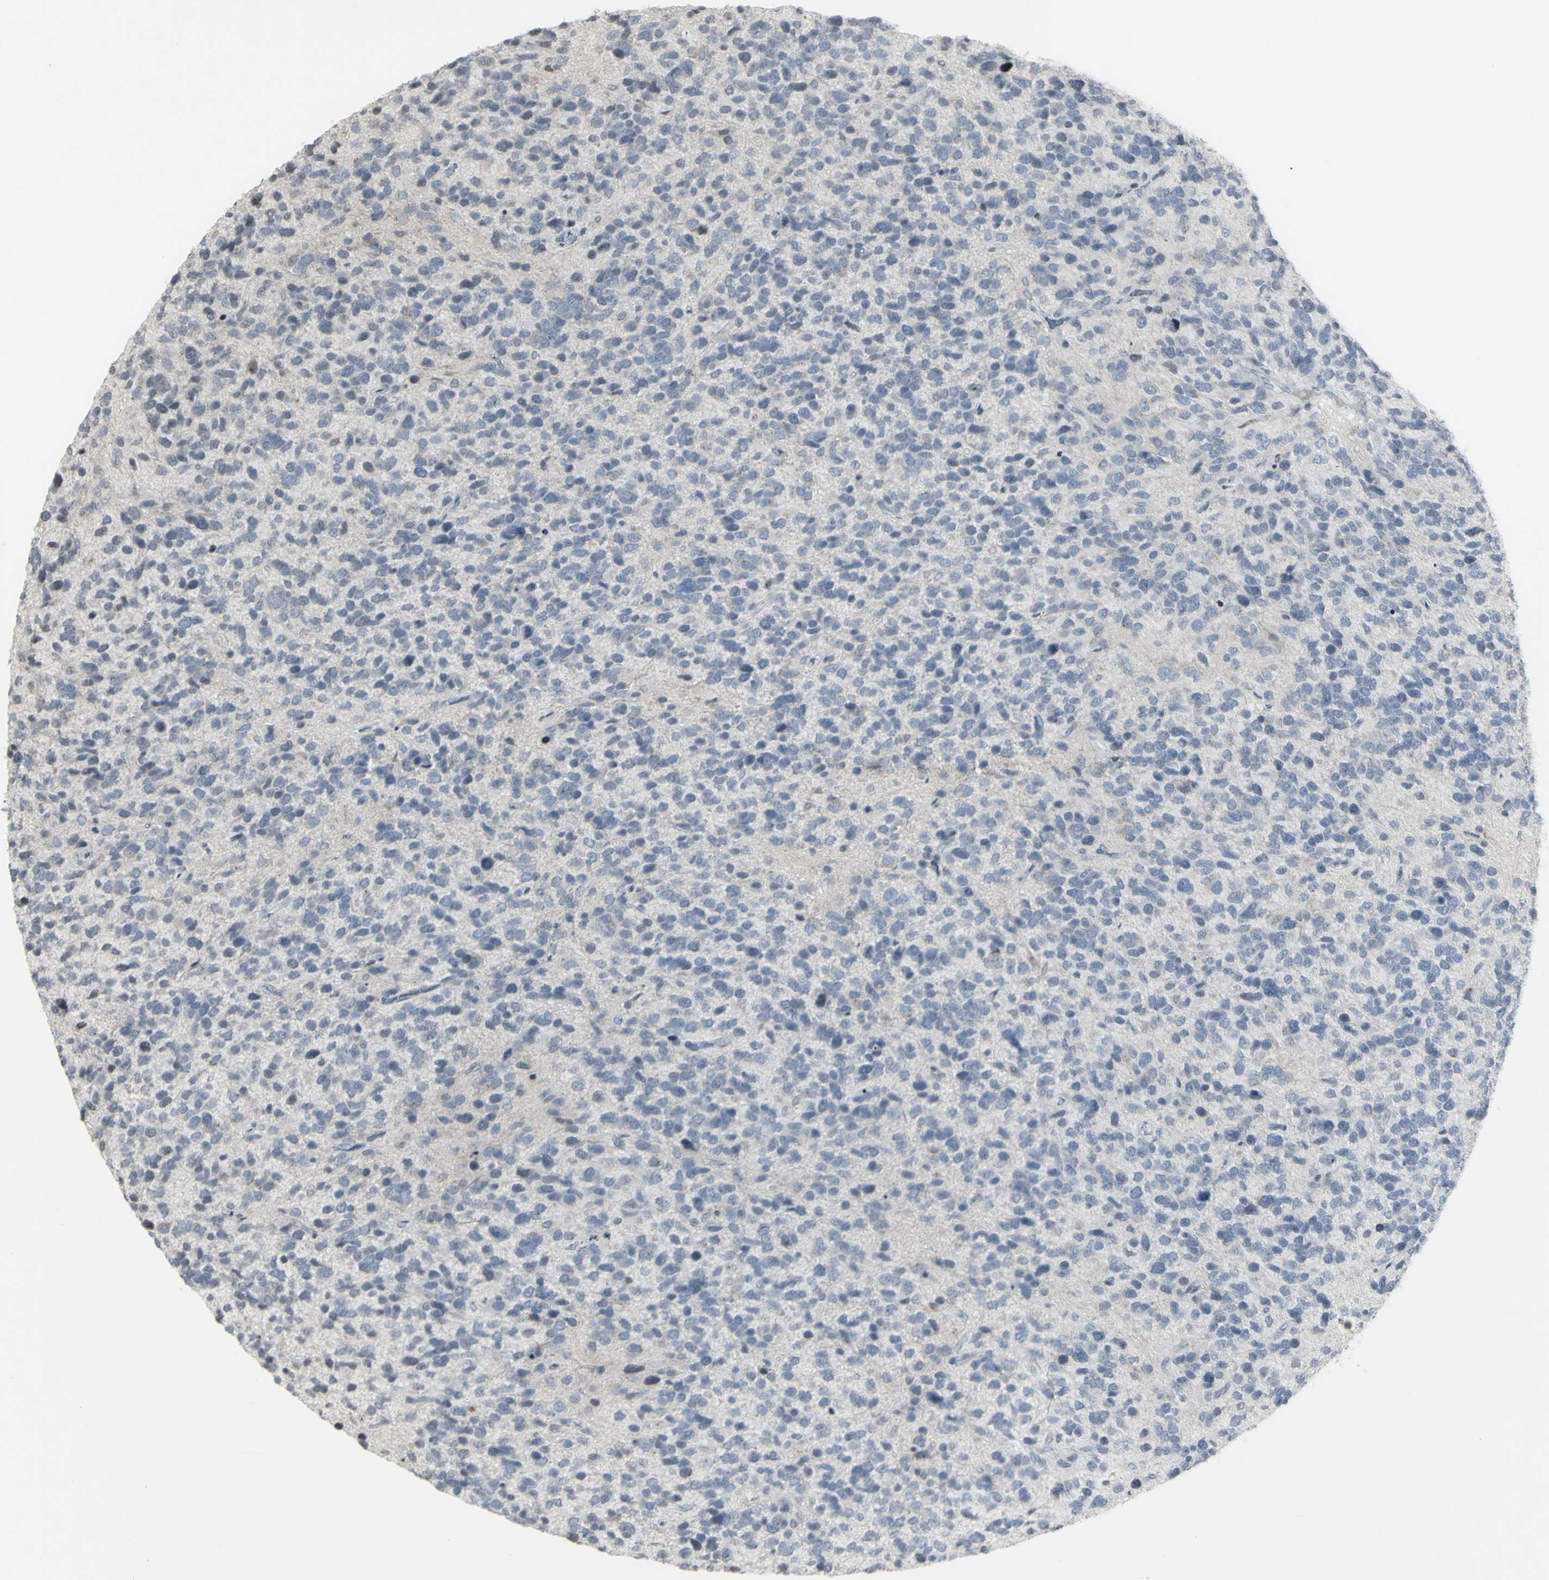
{"staining": {"intensity": "negative", "quantity": "none", "location": "none"}, "tissue": "glioma", "cell_type": "Tumor cells", "image_type": "cancer", "snomed": [{"axis": "morphology", "description": "Glioma, malignant, High grade"}, {"axis": "topography", "description": "Brain"}], "caption": "A histopathology image of human glioma is negative for staining in tumor cells.", "gene": "MUC5AC", "patient": {"sex": "female", "age": 58}}